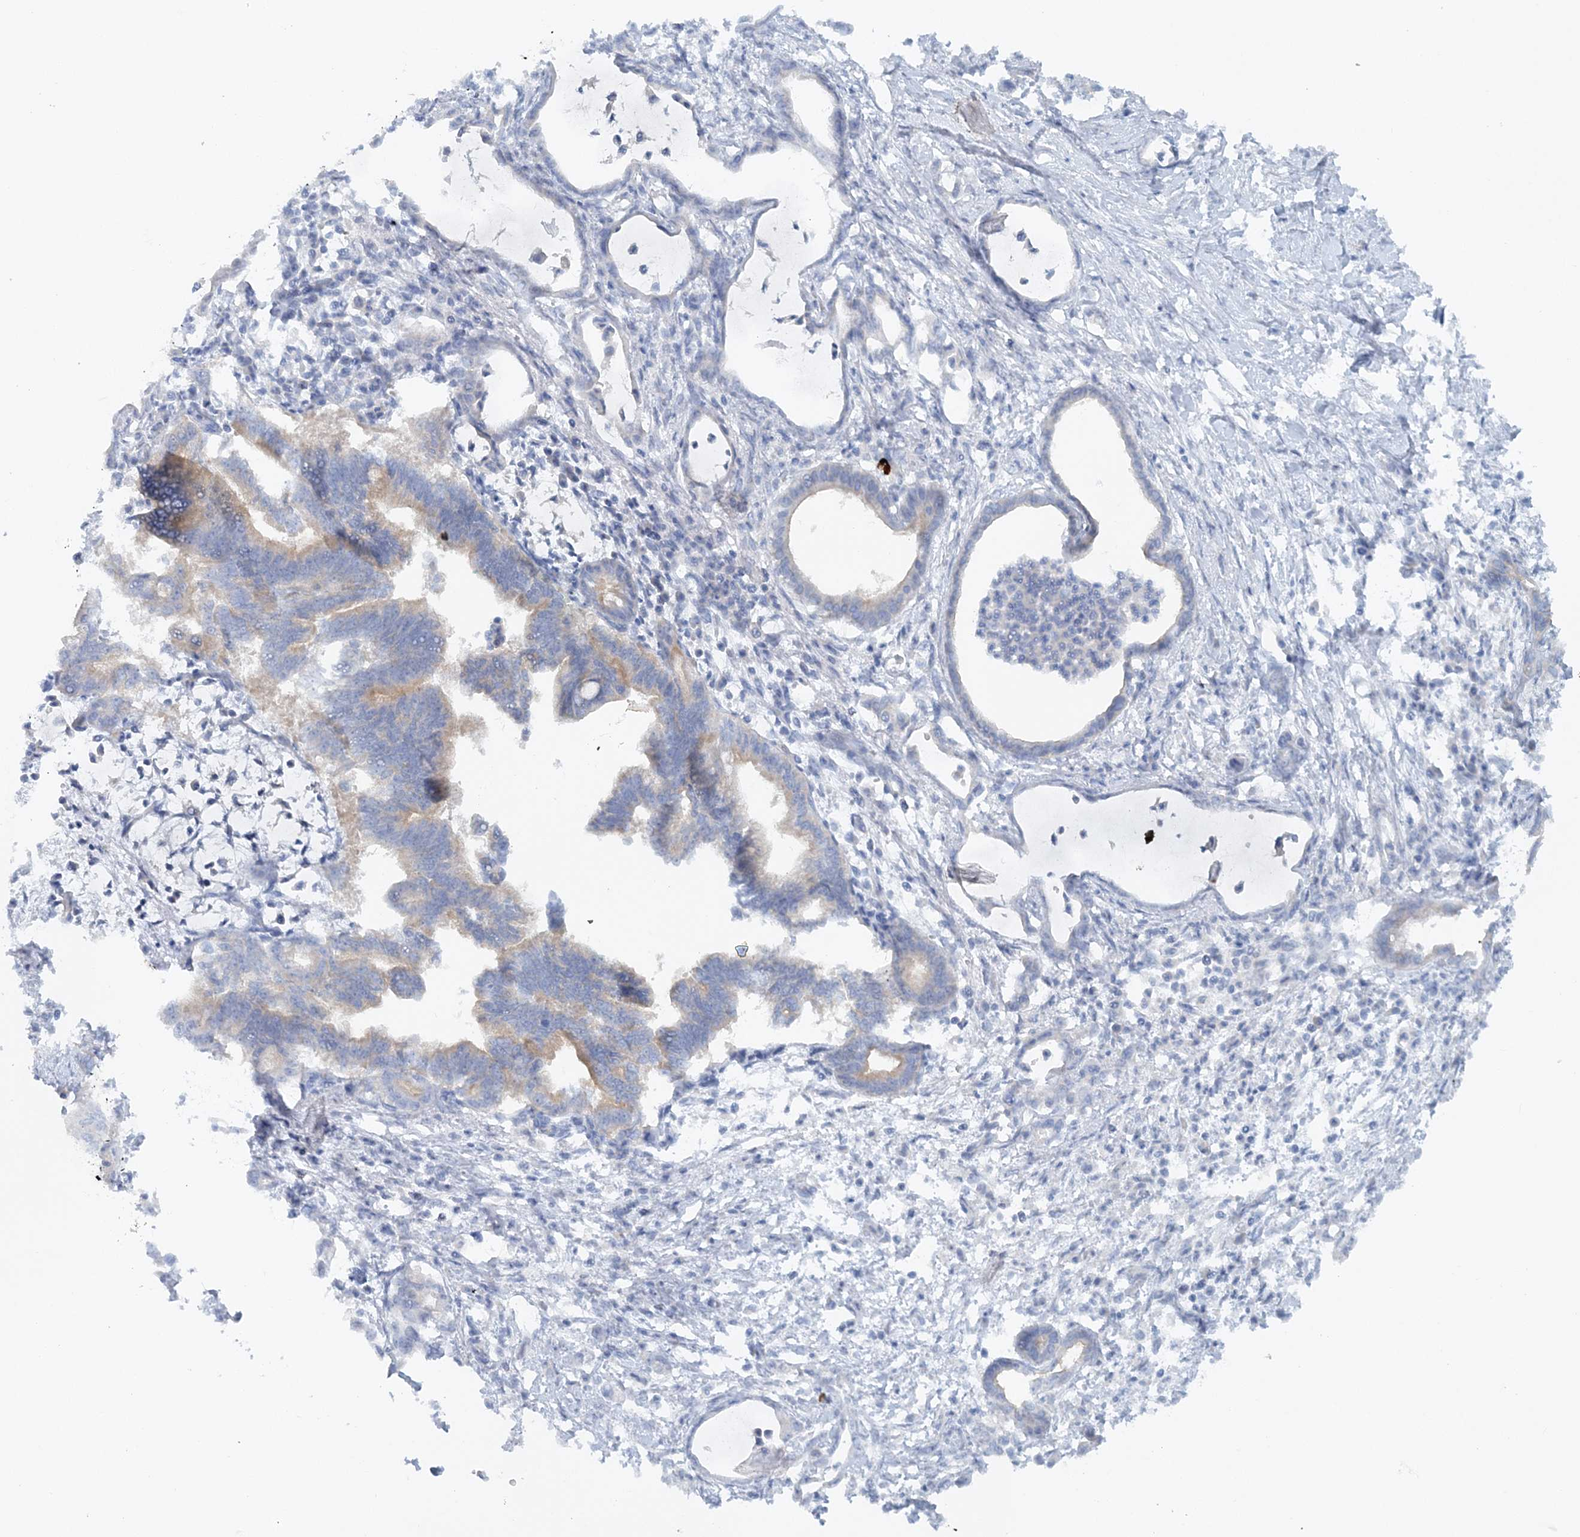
{"staining": {"intensity": "weak", "quantity": "<25%", "location": "cytoplasmic/membranous"}, "tissue": "pancreatic cancer", "cell_type": "Tumor cells", "image_type": "cancer", "snomed": [{"axis": "morphology", "description": "Adenocarcinoma, NOS"}, {"axis": "topography", "description": "Pancreas"}], "caption": "This is an immunohistochemistry (IHC) micrograph of human pancreatic cancer. There is no positivity in tumor cells.", "gene": "ATP11A", "patient": {"sex": "female", "age": 55}}